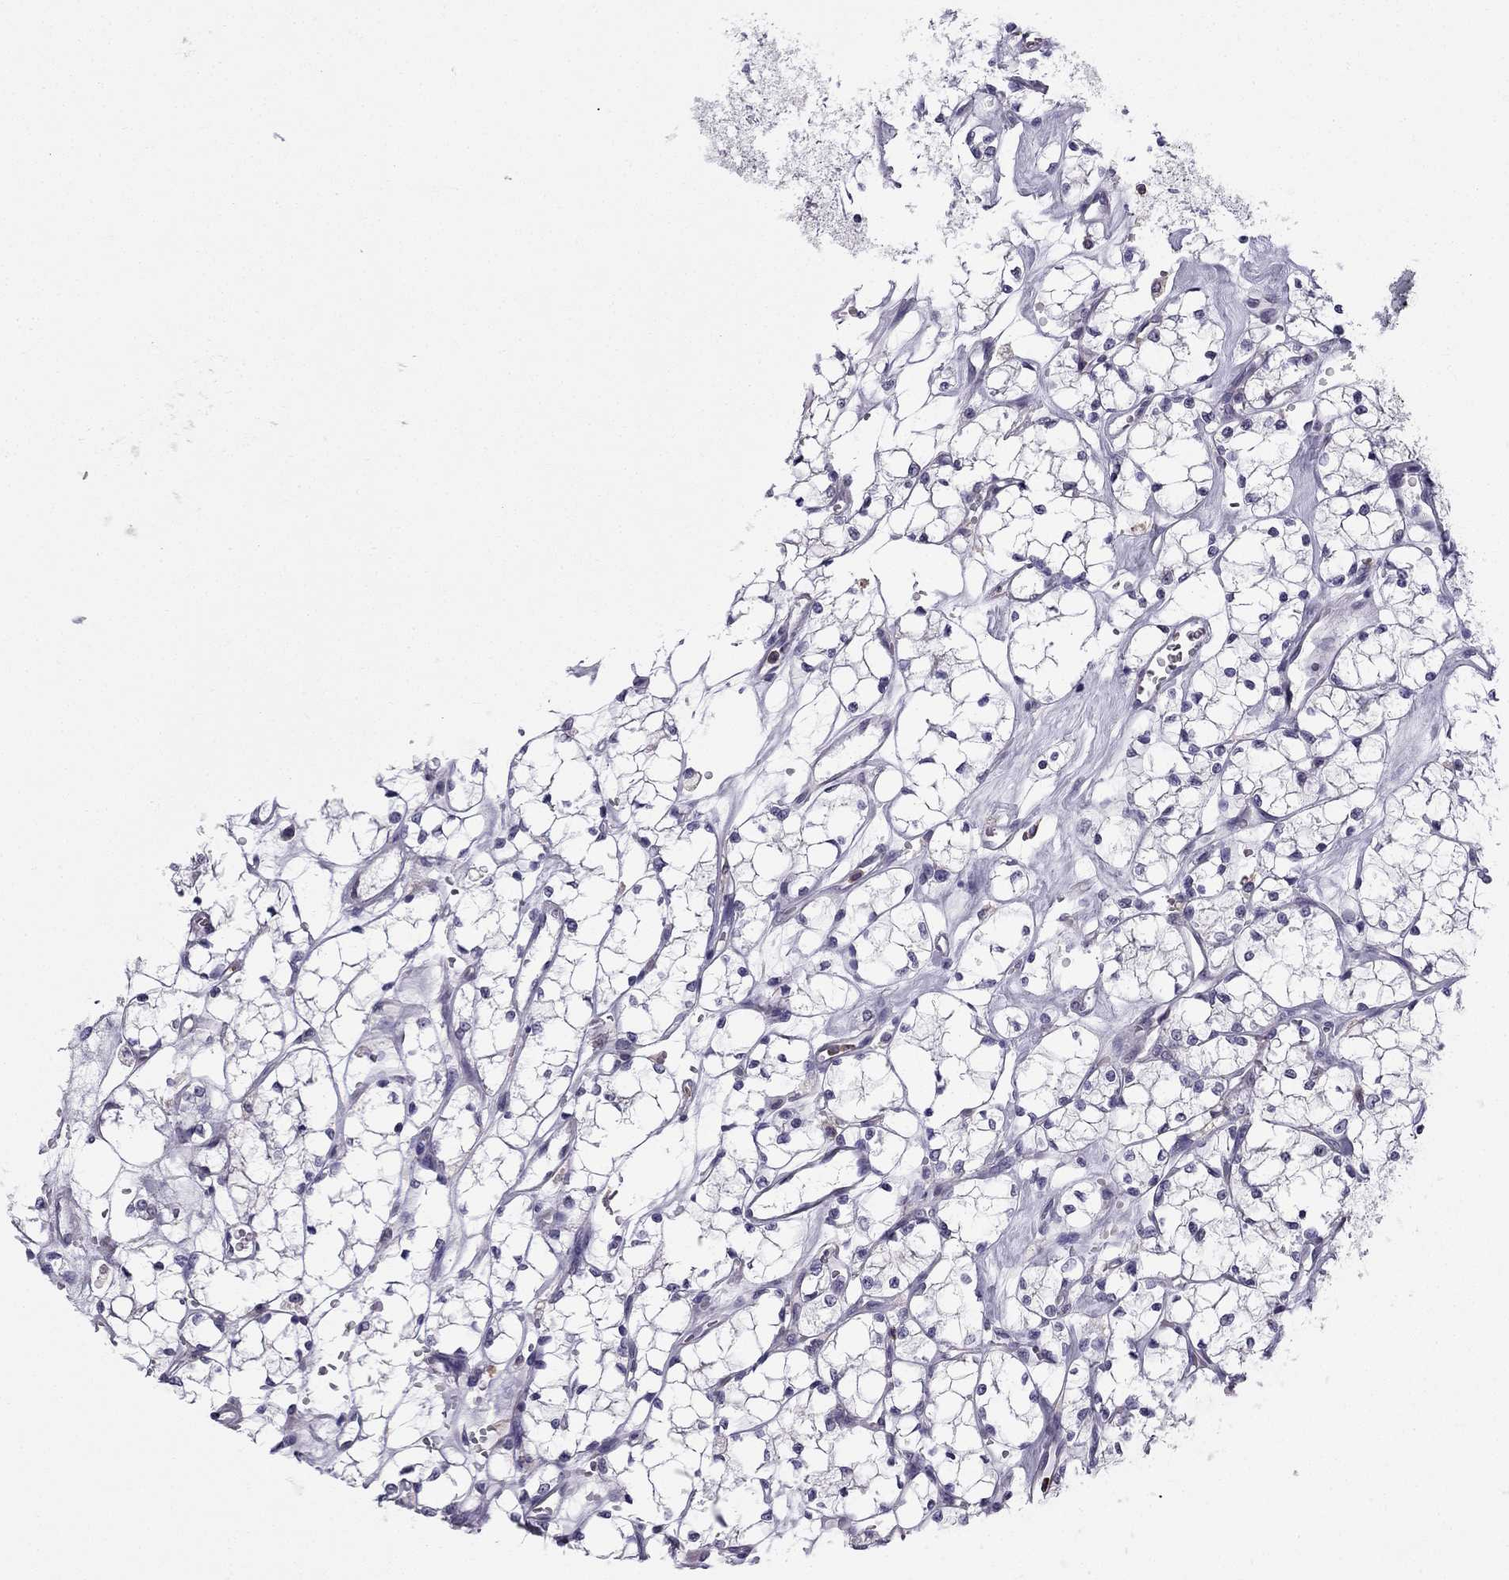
{"staining": {"intensity": "negative", "quantity": "none", "location": "none"}, "tissue": "renal cancer", "cell_type": "Tumor cells", "image_type": "cancer", "snomed": [{"axis": "morphology", "description": "Adenocarcinoma, NOS"}, {"axis": "topography", "description": "Kidney"}], "caption": "The histopathology image demonstrates no staining of tumor cells in renal cancer. (Stains: DAB (3,3'-diaminobenzidine) IHC with hematoxylin counter stain, Microscopy: brightfield microscopy at high magnification).", "gene": "CCK", "patient": {"sex": "female", "age": 69}}